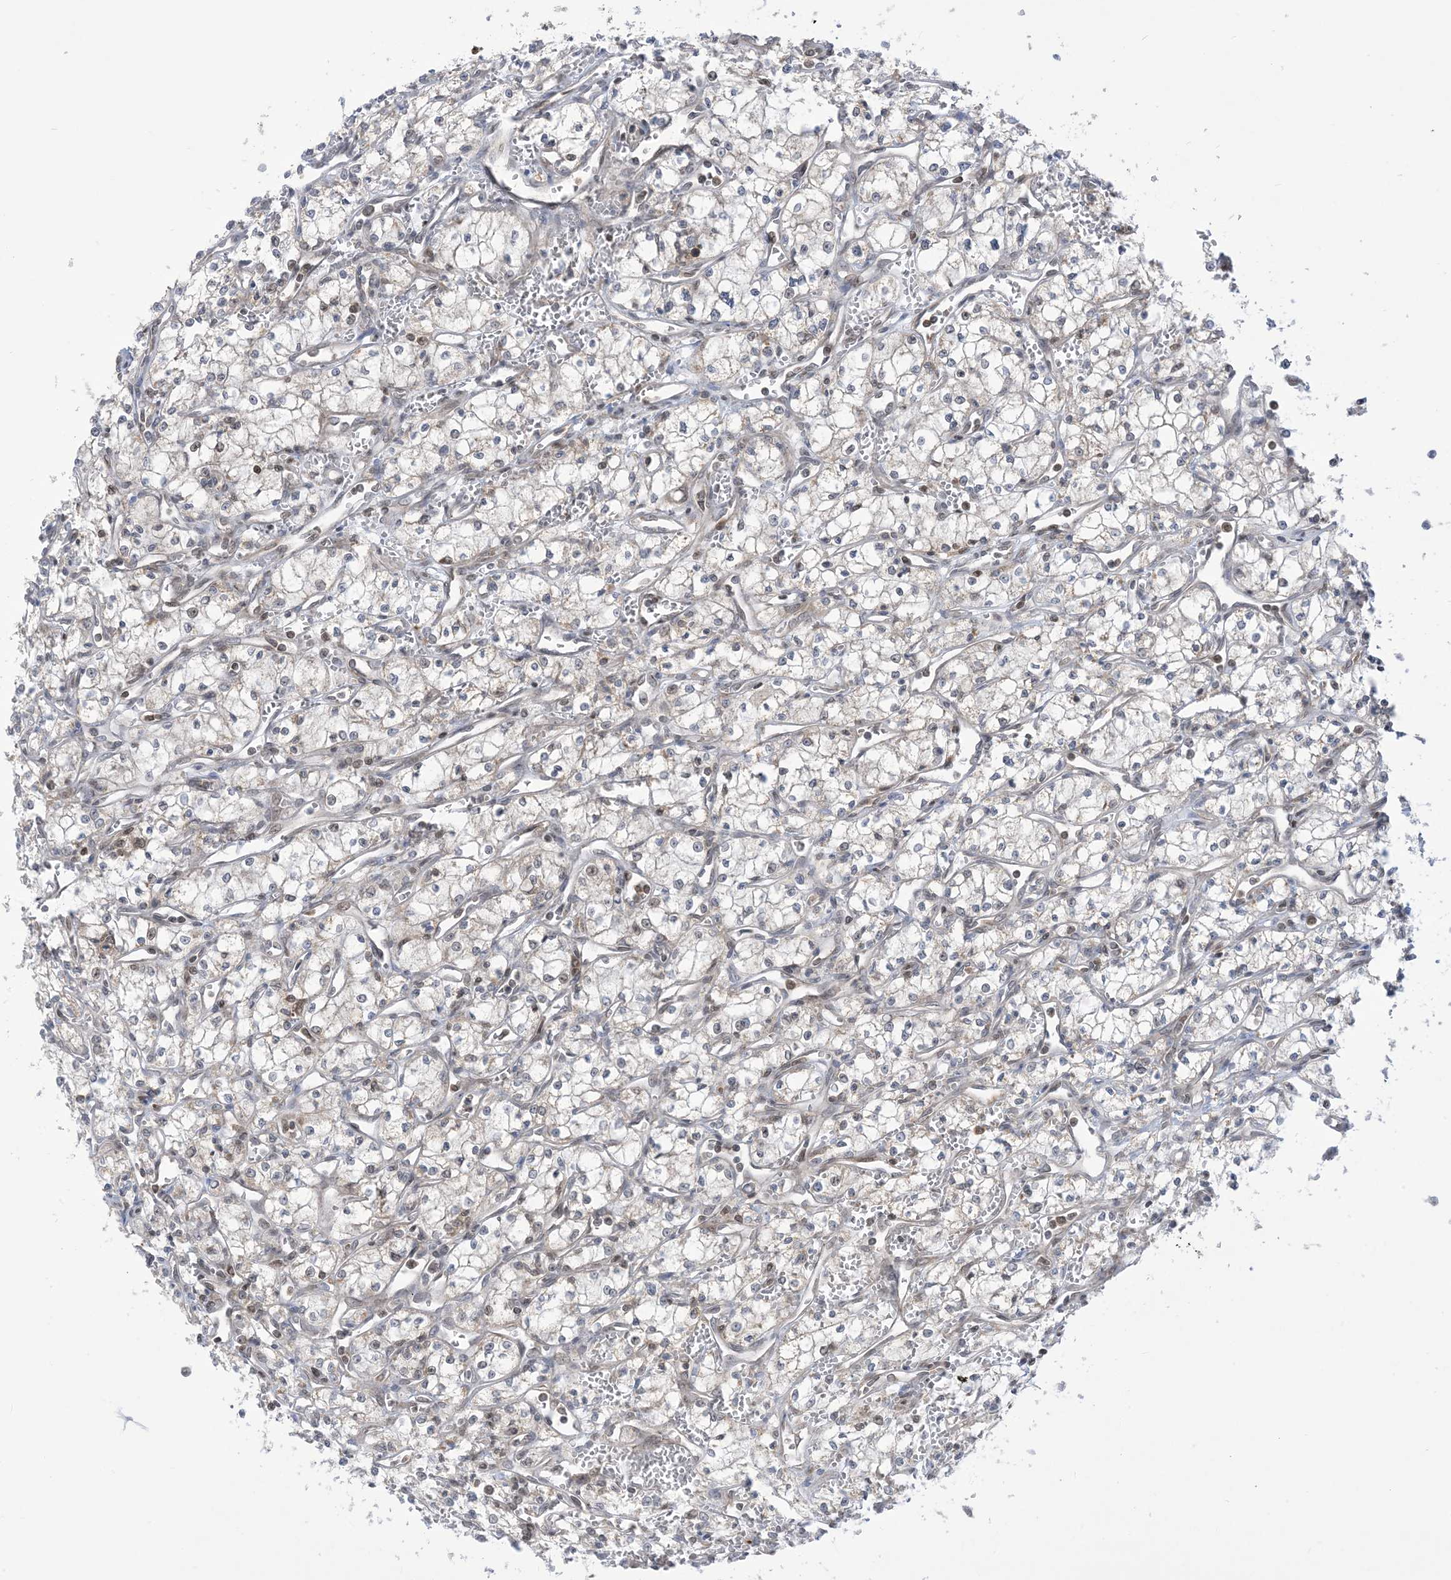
{"staining": {"intensity": "weak", "quantity": "<25%", "location": "nuclear"}, "tissue": "renal cancer", "cell_type": "Tumor cells", "image_type": "cancer", "snomed": [{"axis": "morphology", "description": "Adenocarcinoma, NOS"}, {"axis": "topography", "description": "Kidney"}], "caption": "High power microscopy micrograph of an immunohistochemistry (IHC) histopathology image of renal cancer, revealing no significant positivity in tumor cells. The staining is performed using DAB brown chromogen with nuclei counter-stained in using hematoxylin.", "gene": "CASP4", "patient": {"sex": "male", "age": 59}}